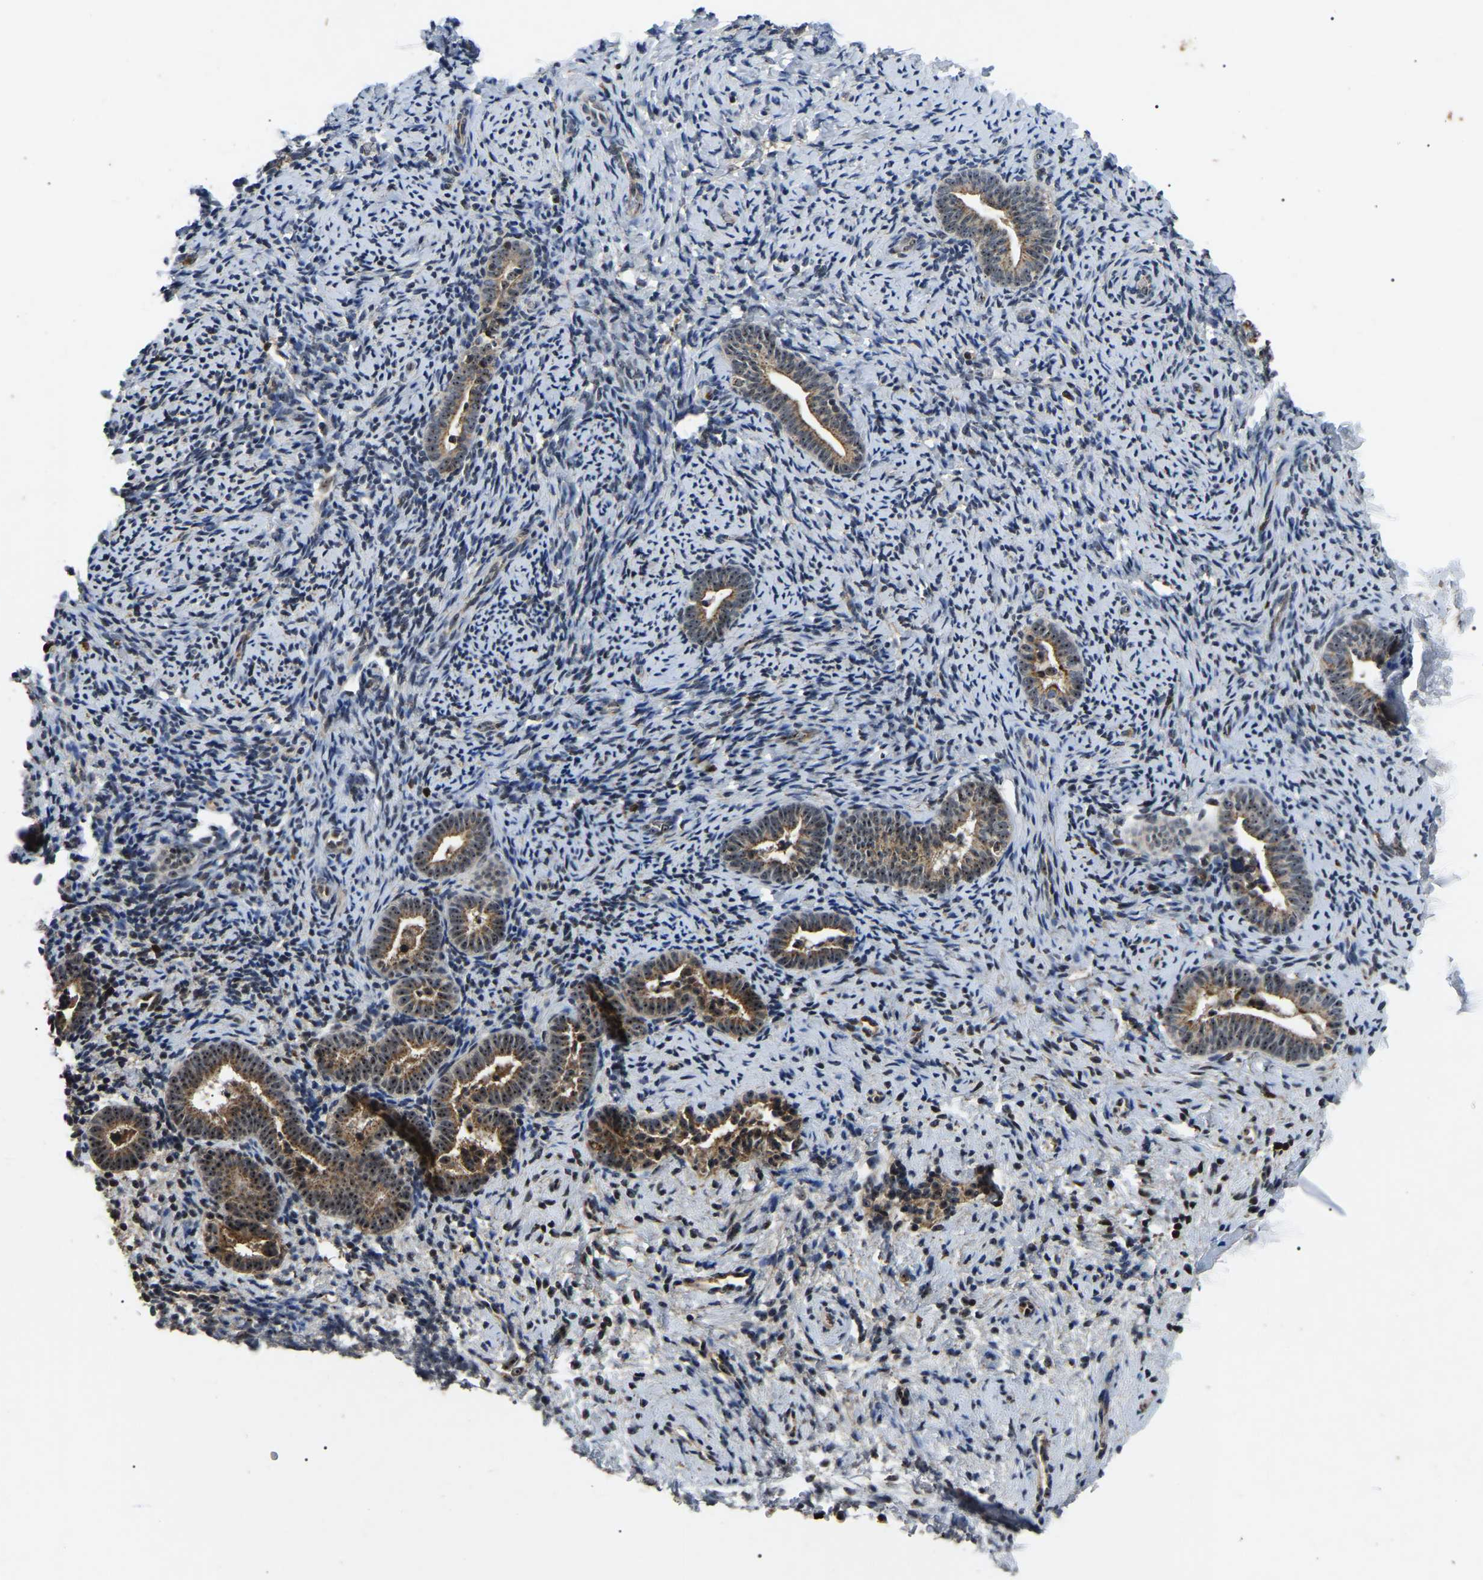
{"staining": {"intensity": "negative", "quantity": "none", "location": "none"}, "tissue": "endometrium", "cell_type": "Cells in endometrial stroma", "image_type": "normal", "snomed": [{"axis": "morphology", "description": "Normal tissue, NOS"}, {"axis": "topography", "description": "Endometrium"}], "caption": "There is no significant staining in cells in endometrial stroma of endometrium. Nuclei are stained in blue.", "gene": "RBM28", "patient": {"sex": "female", "age": 51}}